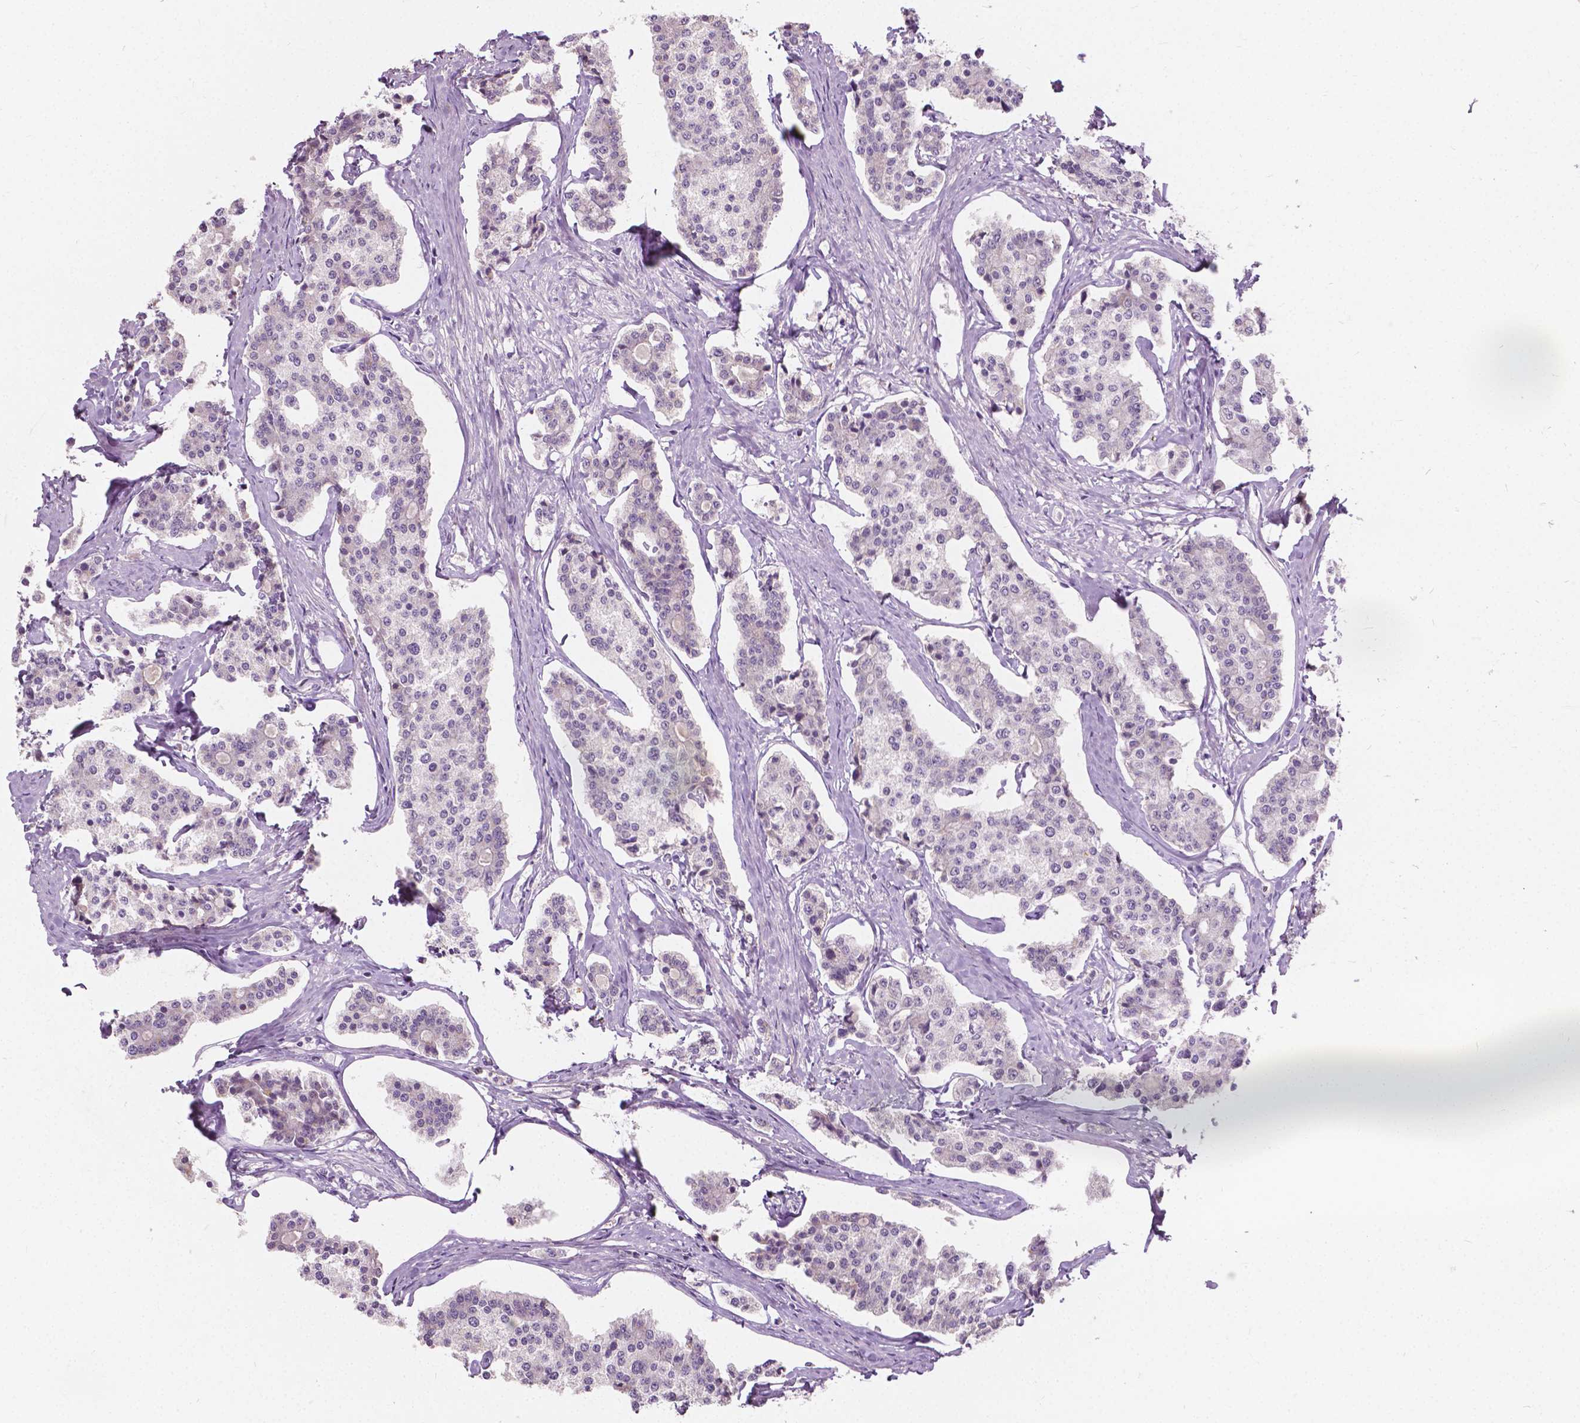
{"staining": {"intensity": "negative", "quantity": "none", "location": "none"}, "tissue": "carcinoid", "cell_type": "Tumor cells", "image_type": "cancer", "snomed": [{"axis": "morphology", "description": "Carcinoid, malignant, NOS"}, {"axis": "topography", "description": "Small intestine"}], "caption": "An immunohistochemistry histopathology image of carcinoid (malignant) is shown. There is no staining in tumor cells of carcinoid (malignant).", "gene": "DLX6", "patient": {"sex": "female", "age": 65}}